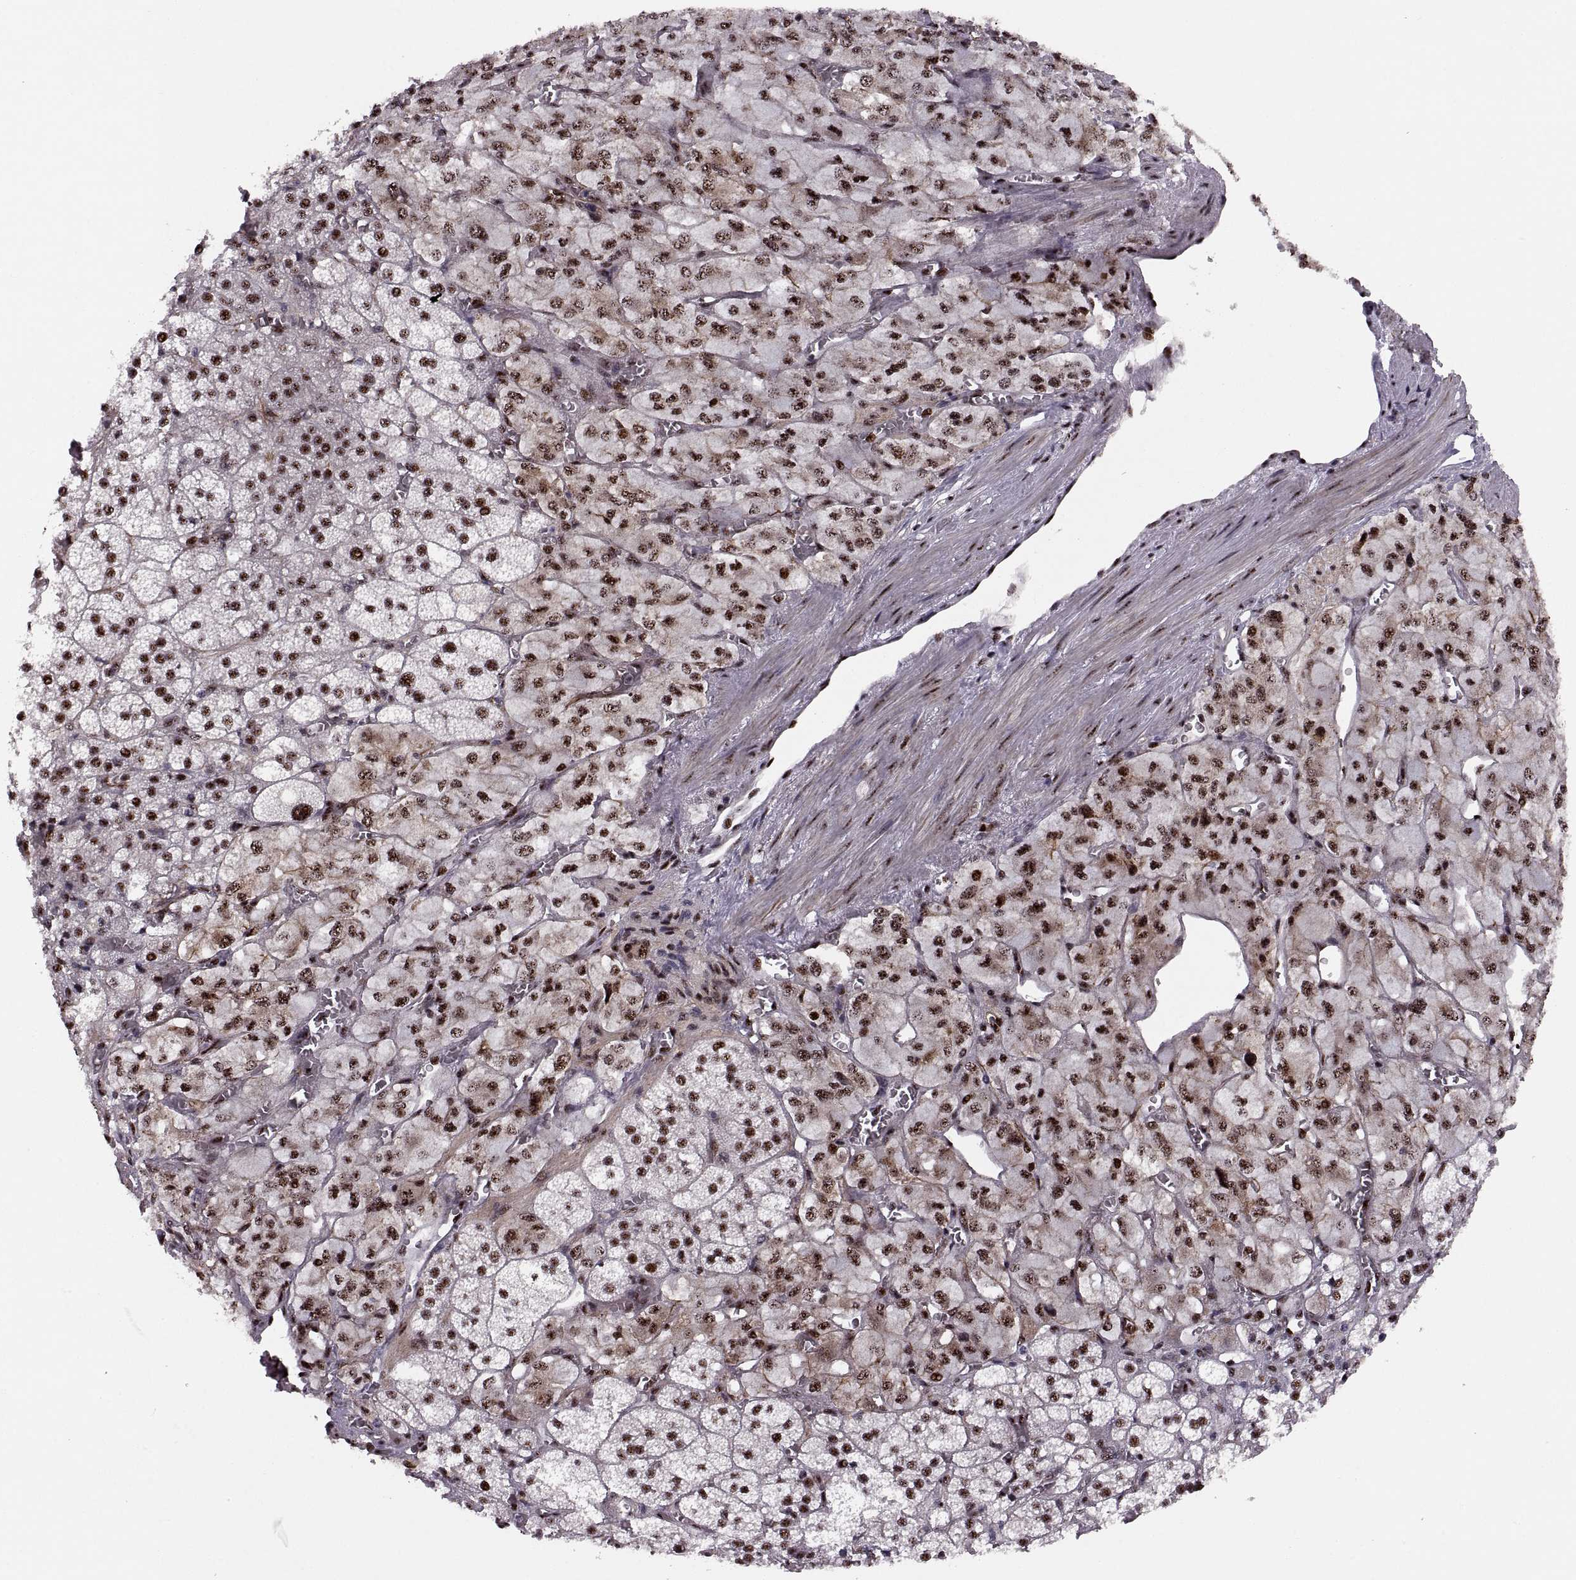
{"staining": {"intensity": "strong", "quantity": ">75%", "location": "nuclear"}, "tissue": "adrenal gland", "cell_type": "Glandular cells", "image_type": "normal", "snomed": [{"axis": "morphology", "description": "Normal tissue, NOS"}, {"axis": "topography", "description": "Adrenal gland"}], "caption": "Immunohistochemical staining of unremarkable human adrenal gland demonstrates strong nuclear protein staining in about >75% of glandular cells. Using DAB (brown) and hematoxylin (blue) stains, captured at high magnification using brightfield microscopy.", "gene": "ZCCHC17", "patient": {"sex": "female", "age": 60}}